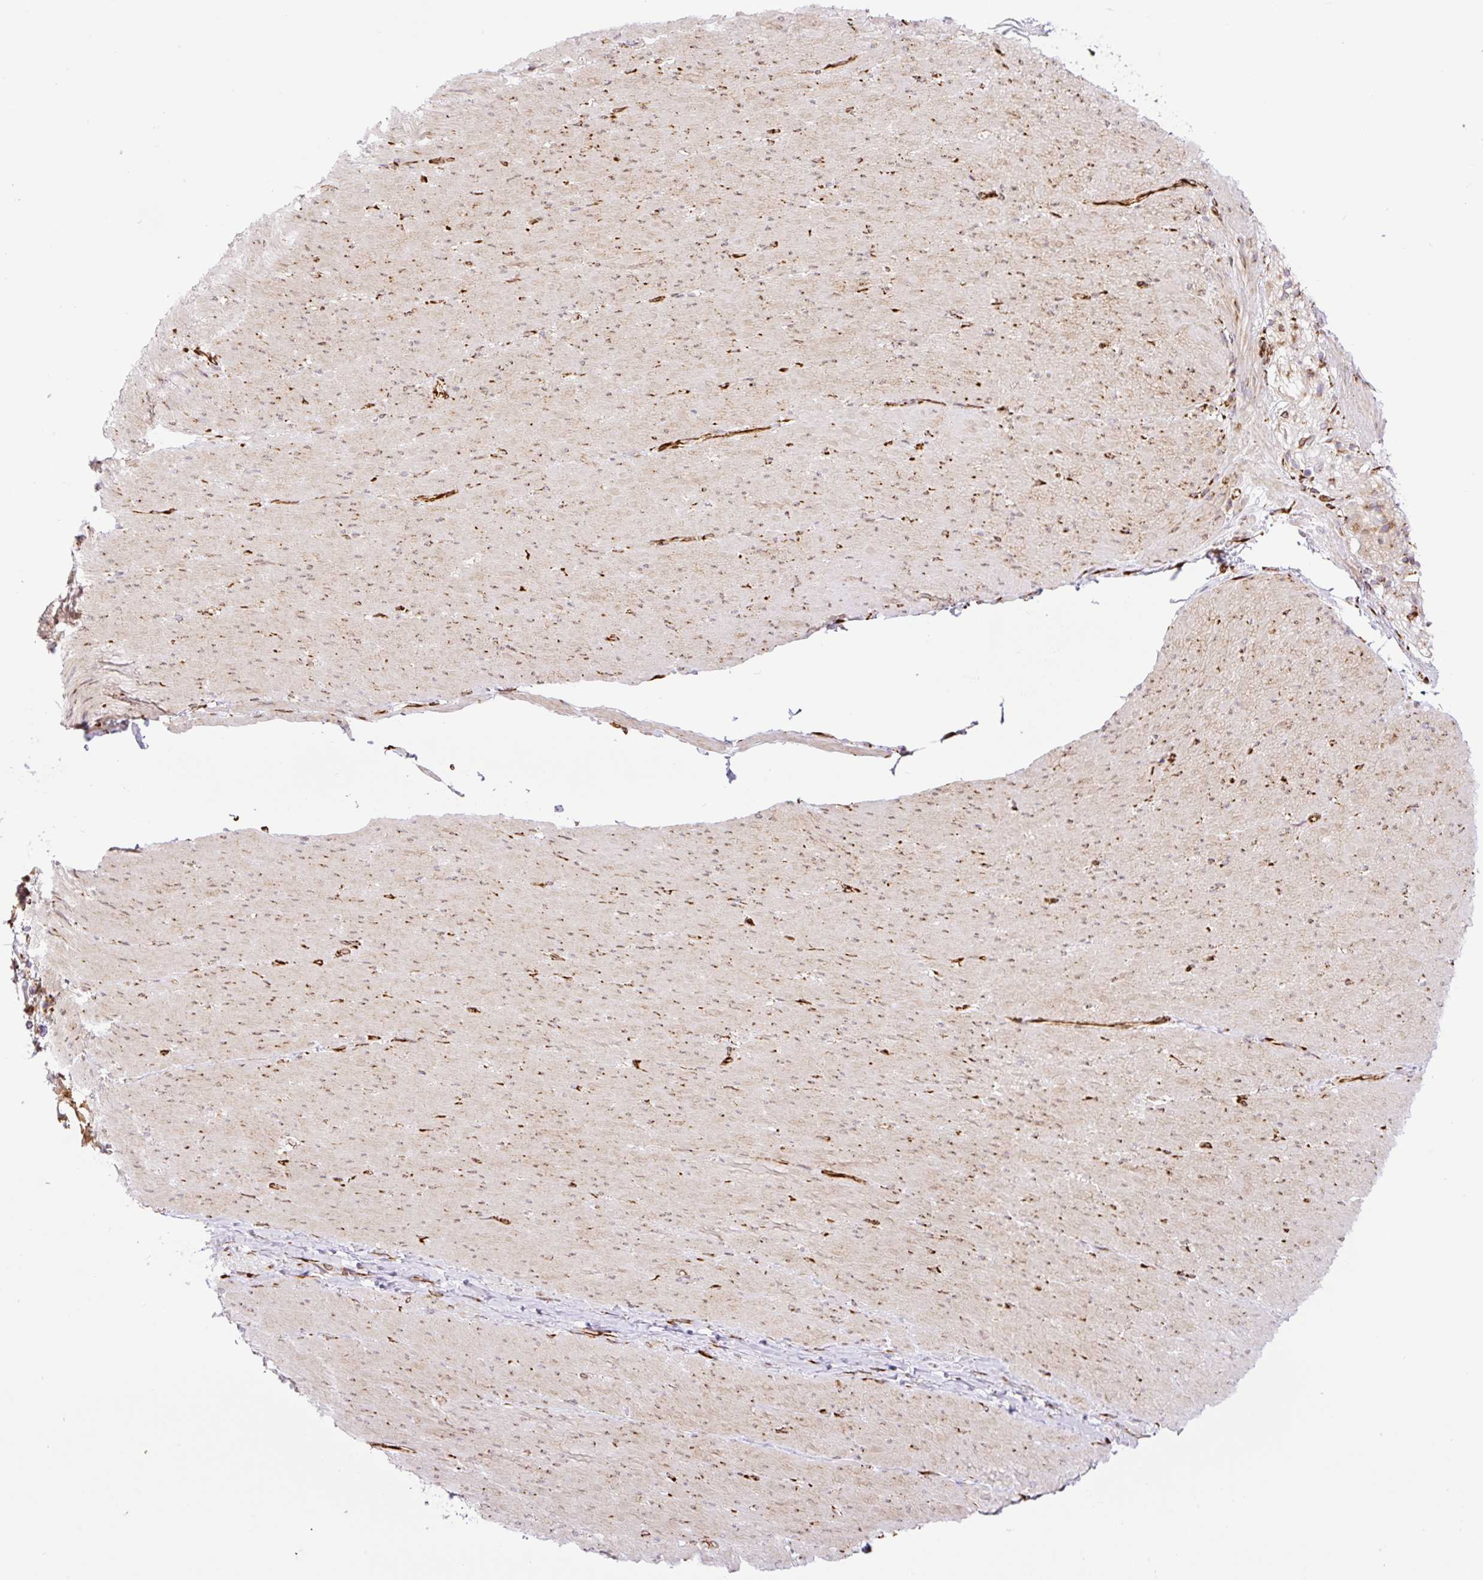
{"staining": {"intensity": "moderate", "quantity": "25%-75%", "location": "cytoplasmic/membranous"}, "tissue": "smooth muscle", "cell_type": "Smooth muscle cells", "image_type": "normal", "snomed": [{"axis": "morphology", "description": "Normal tissue, NOS"}, {"axis": "topography", "description": "Smooth muscle"}, {"axis": "topography", "description": "Rectum"}], "caption": "This image displays immunohistochemistry (IHC) staining of benign human smooth muscle, with medium moderate cytoplasmic/membranous staining in about 25%-75% of smooth muscle cells.", "gene": "RAB30", "patient": {"sex": "male", "age": 53}}